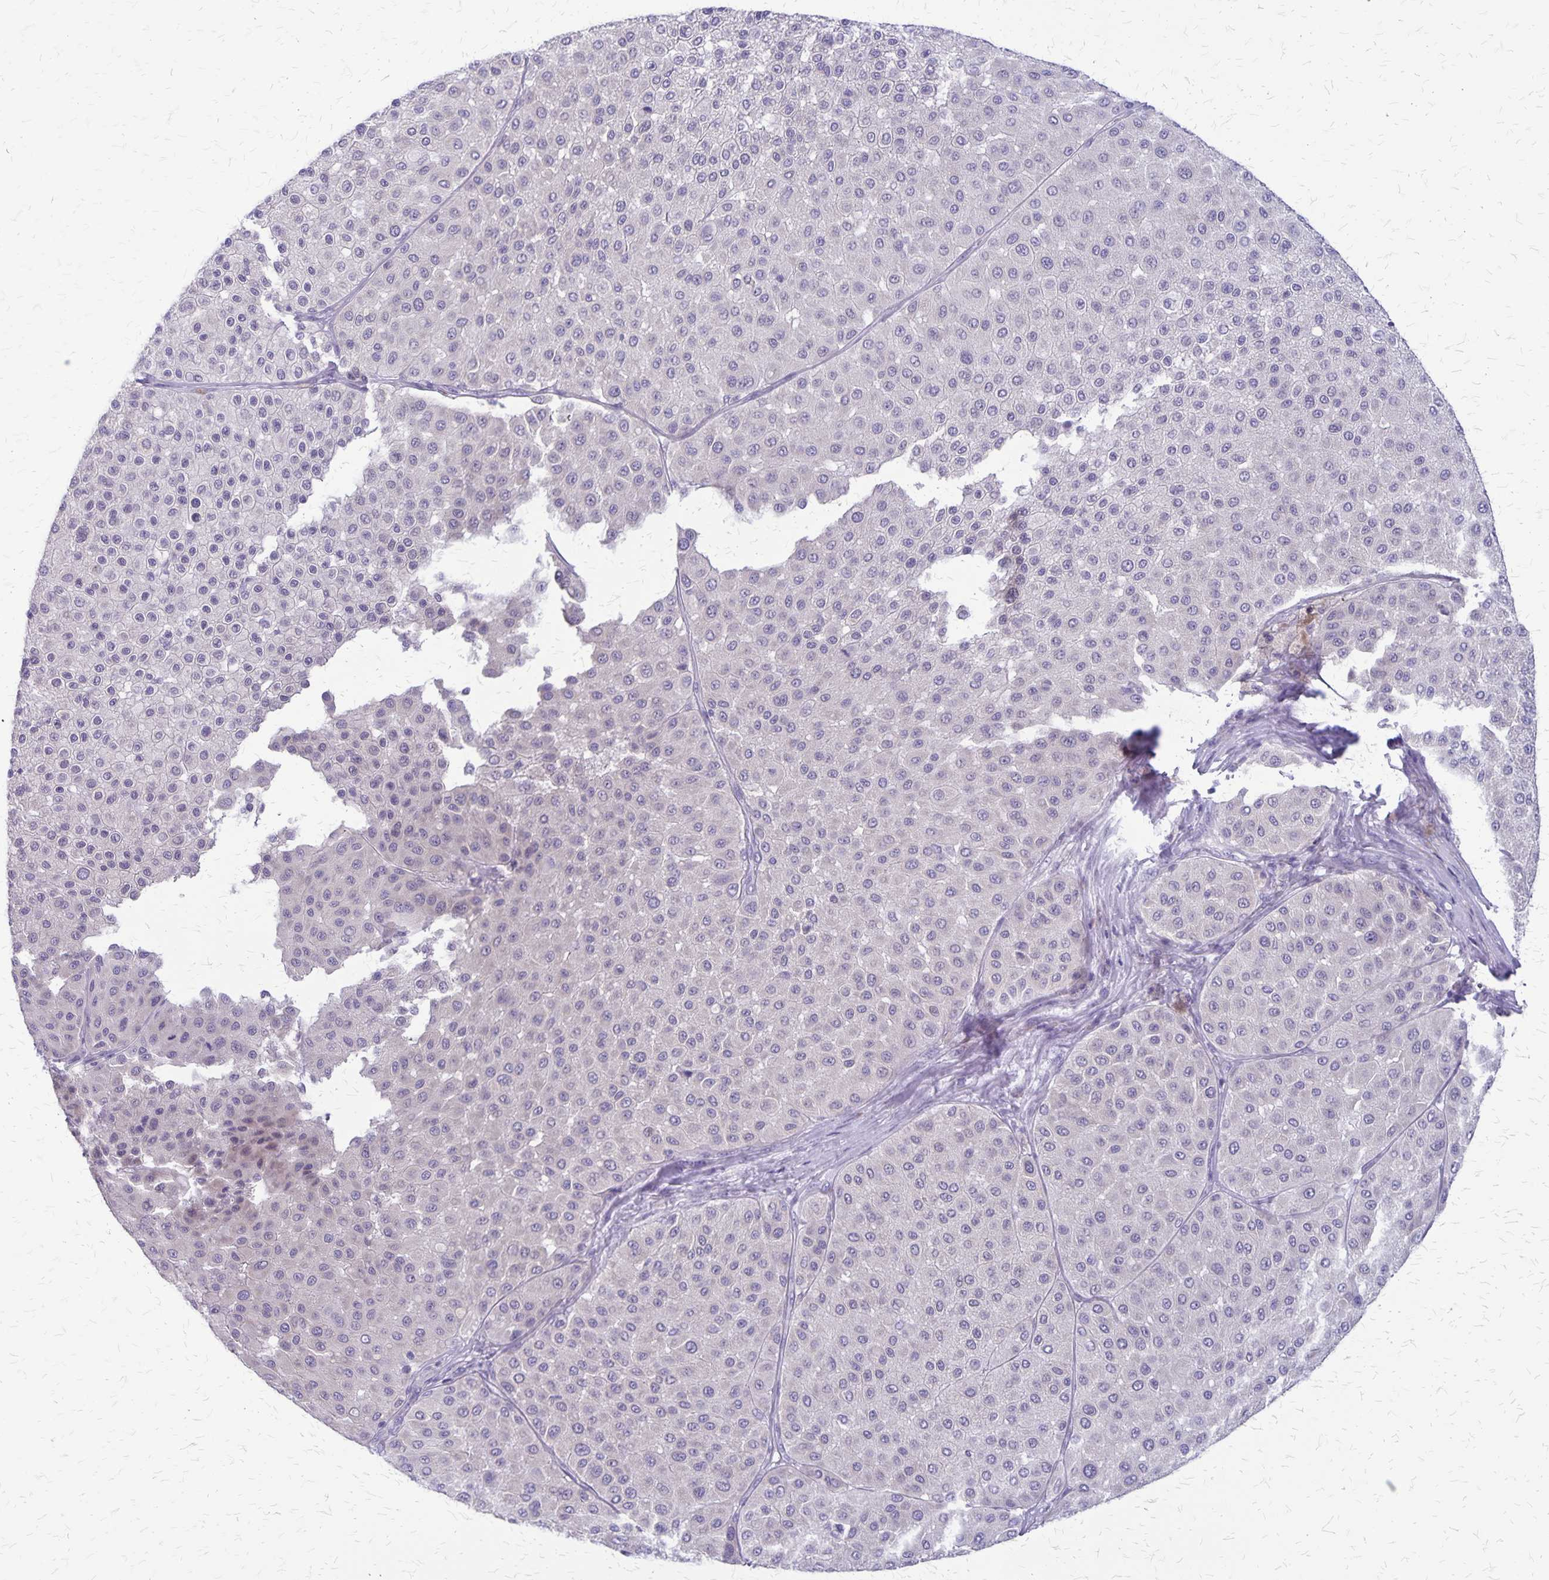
{"staining": {"intensity": "negative", "quantity": "none", "location": "none"}, "tissue": "melanoma", "cell_type": "Tumor cells", "image_type": "cancer", "snomed": [{"axis": "morphology", "description": "Malignant melanoma, Metastatic site"}, {"axis": "topography", "description": "Smooth muscle"}], "caption": "Immunohistochemical staining of melanoma displays no significant positivity in tumor cells.", "gene": "PLXNB3", "patient": {"sex": "male", "age": 41}}